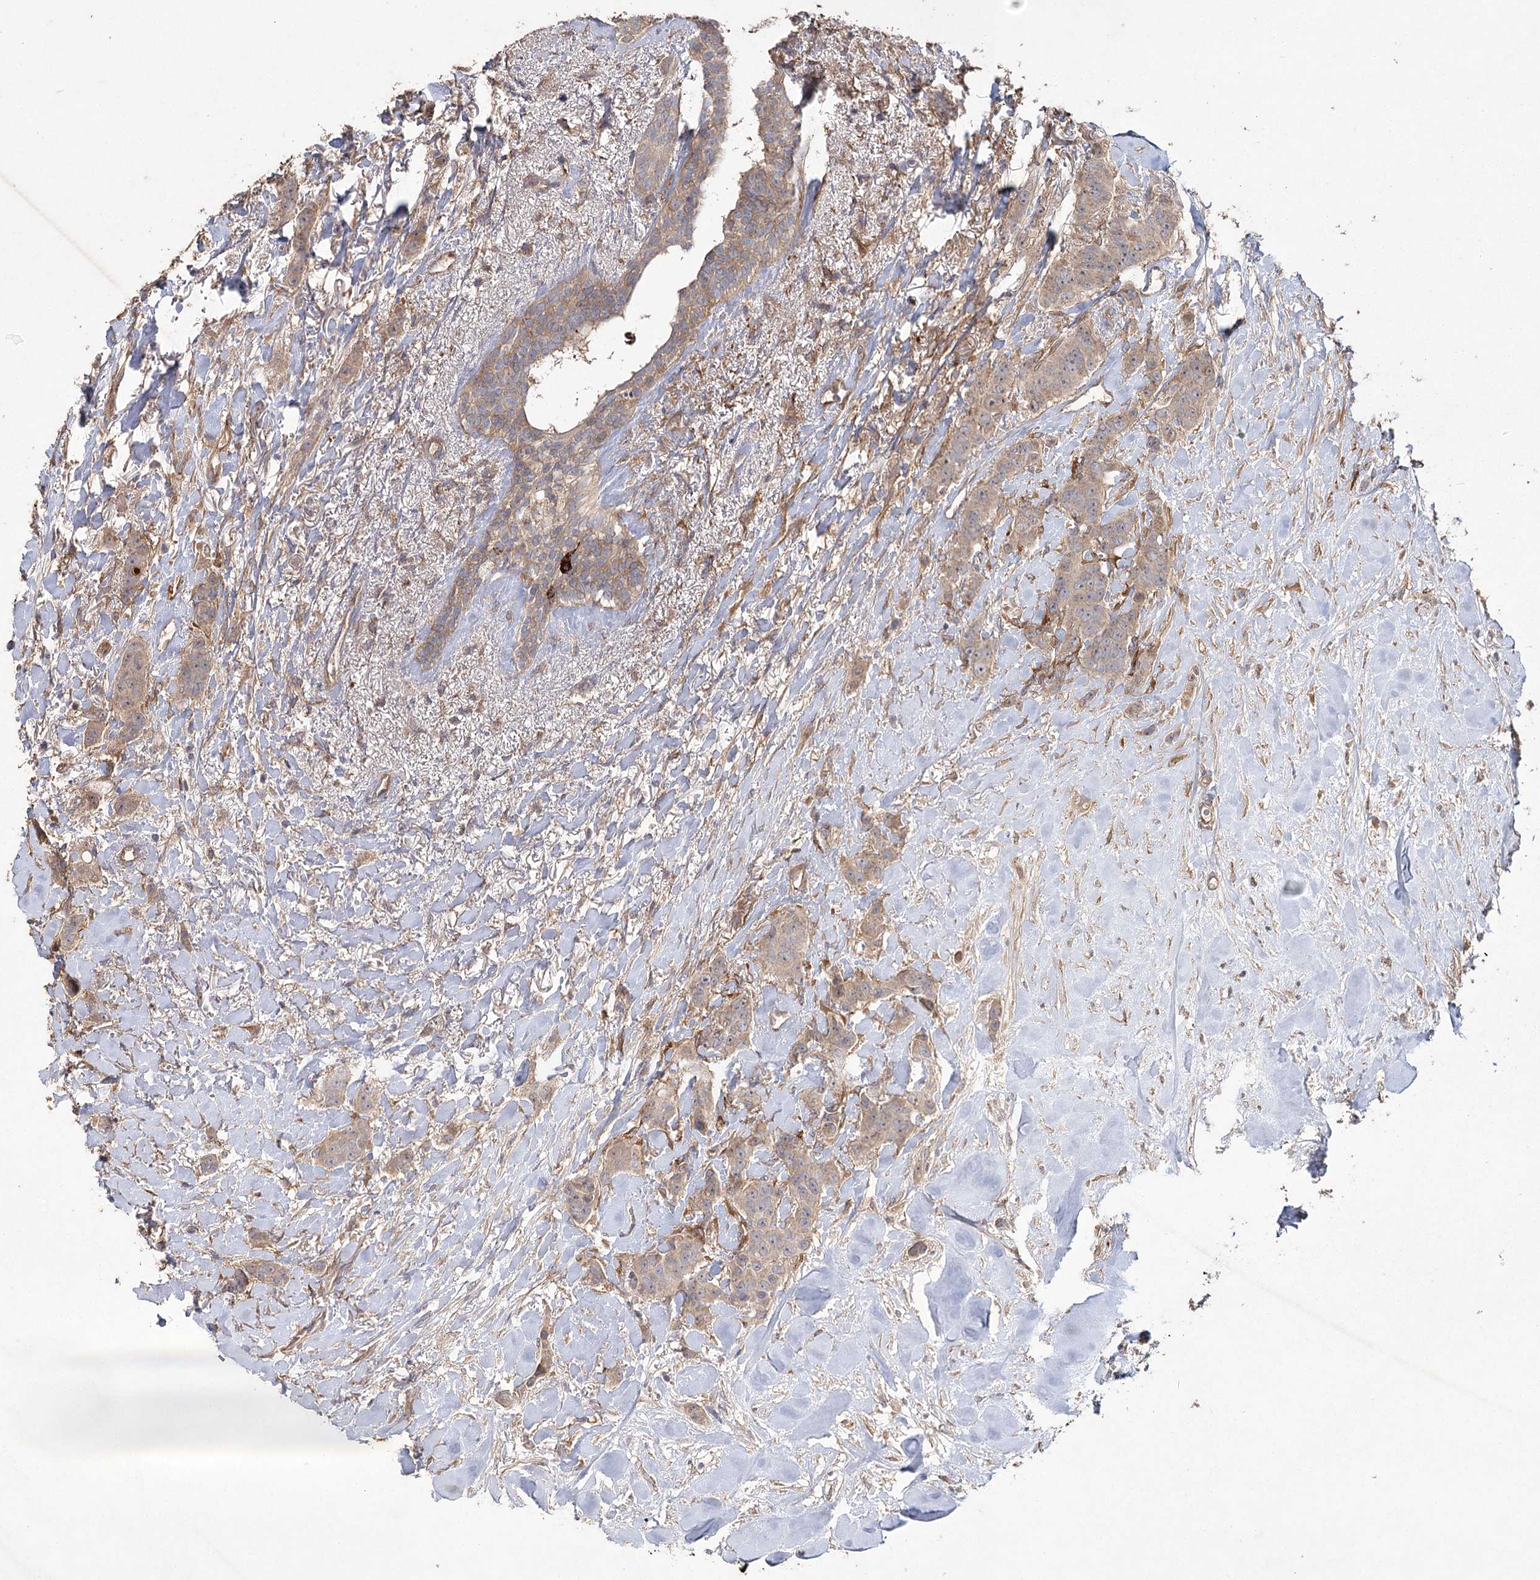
{"staining": {"intensity": "weak", "quantity": "<25%", "location": "cytoplasmic/membranous"}, "tissue": "breast cancer", "cell_type": "Tumor cells", "image_type": "cancer", "snomed": [{"axis": "morphology", "description": "Duct carcinoma"}, {"axis": "topography", "description": "Breast"}], "caption": "Immunohistochemistry (IHC) photomicrograph of neoplastic tissue: breast cancer stained with DAB (3,3'-diaminobenzidine) exhibits no significant protein positivity in tumor cells.", "gene": "RIN2", "patient": {"sex": "female", "age": 40}}